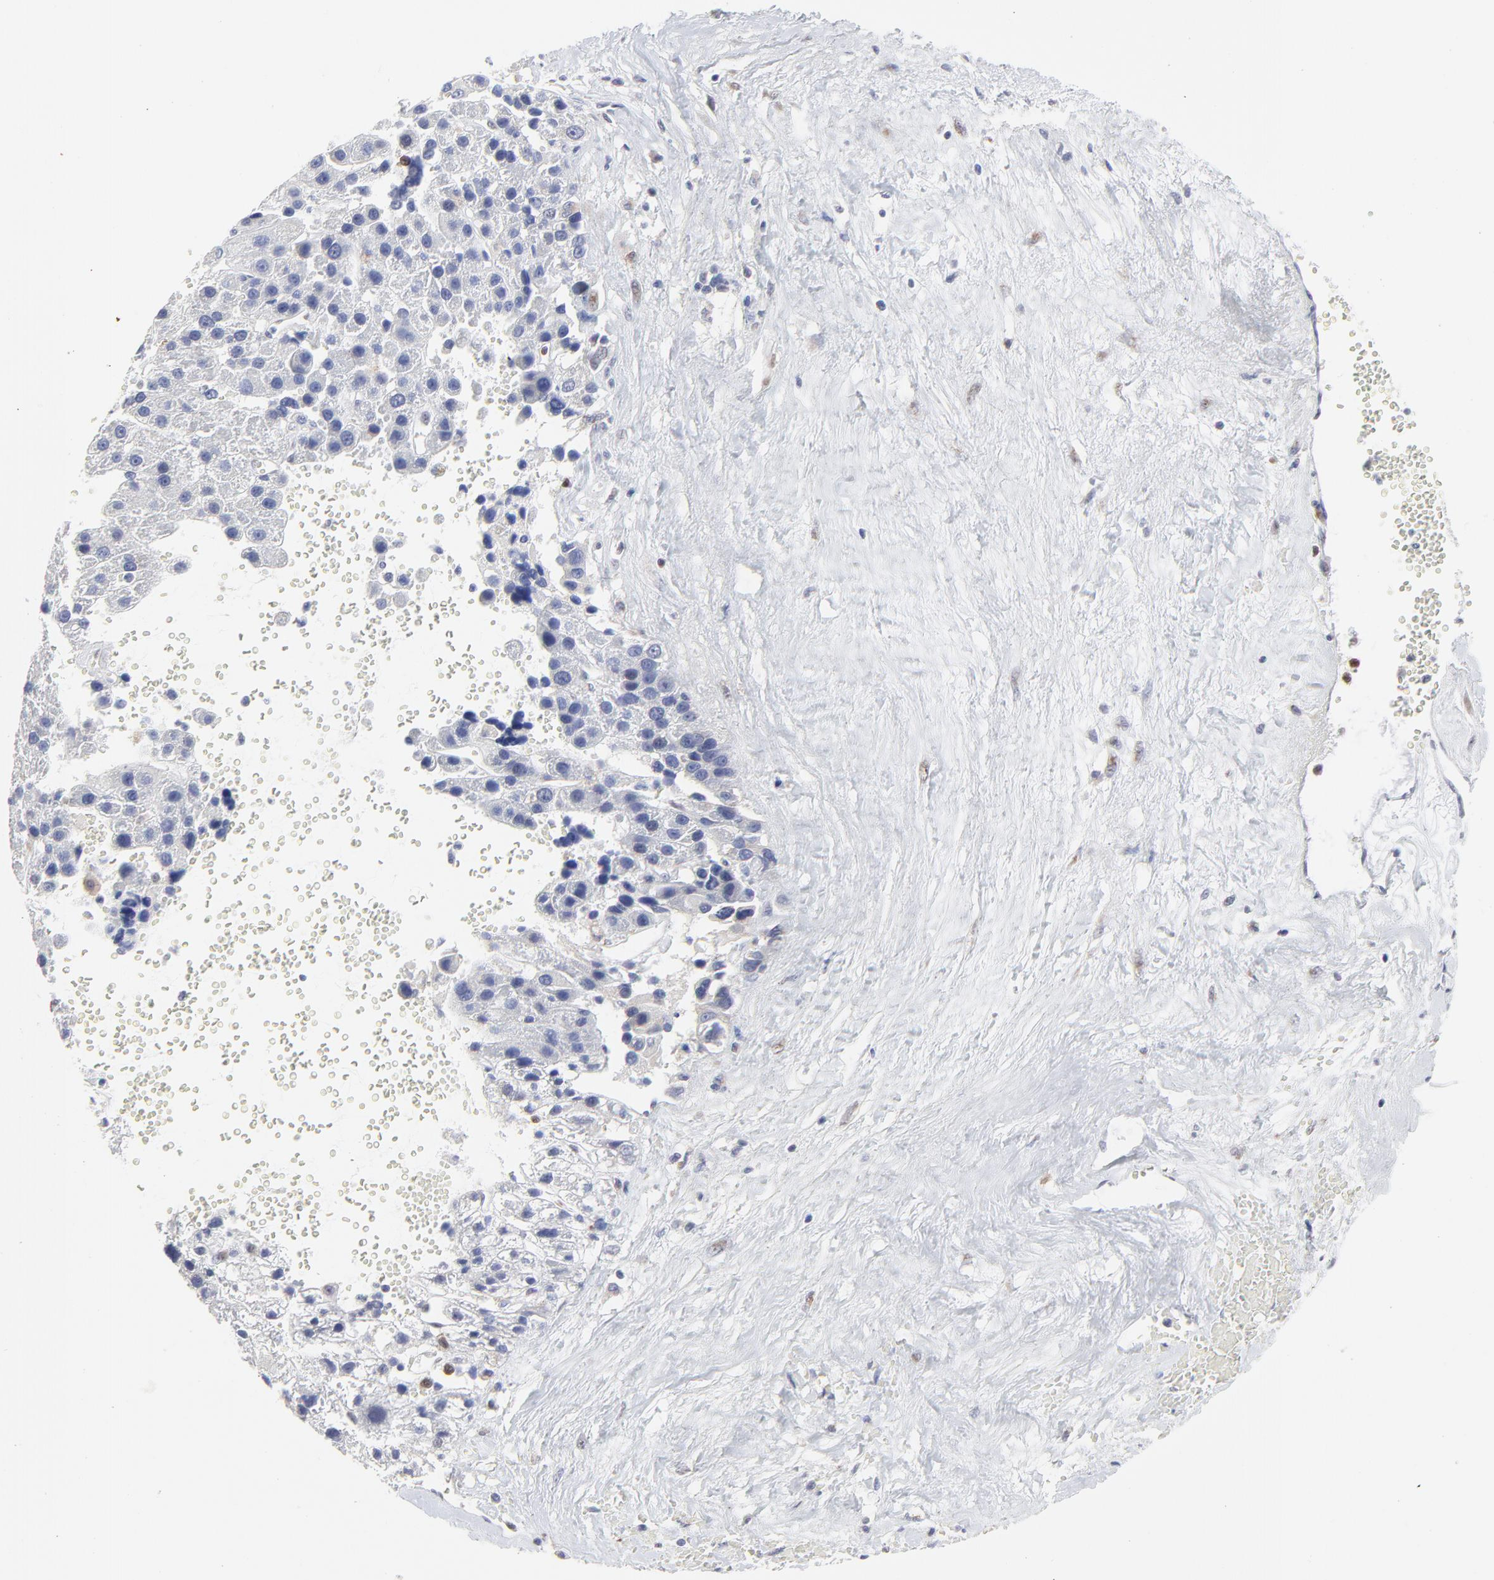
{"staining": {"intensity": "negative", "quantity": "none", "location": "none"}, "tissue": "liver cancer", "cell_type": "Tumor cells", "image_type": "cancer", "snomed": [{"axis": "morphology", "description": "Carcinoma, Hepatocellular, NOS"}, {"axis": "topography", "description": "Liver"}], "caption": "Immunohistochemical staining of human liver cancer demonstrates no significant staining in tumor cells. Nuclei are stained in blue.", "gene": "NCAPH", "patient": {"sex": "female", "age": 85}}